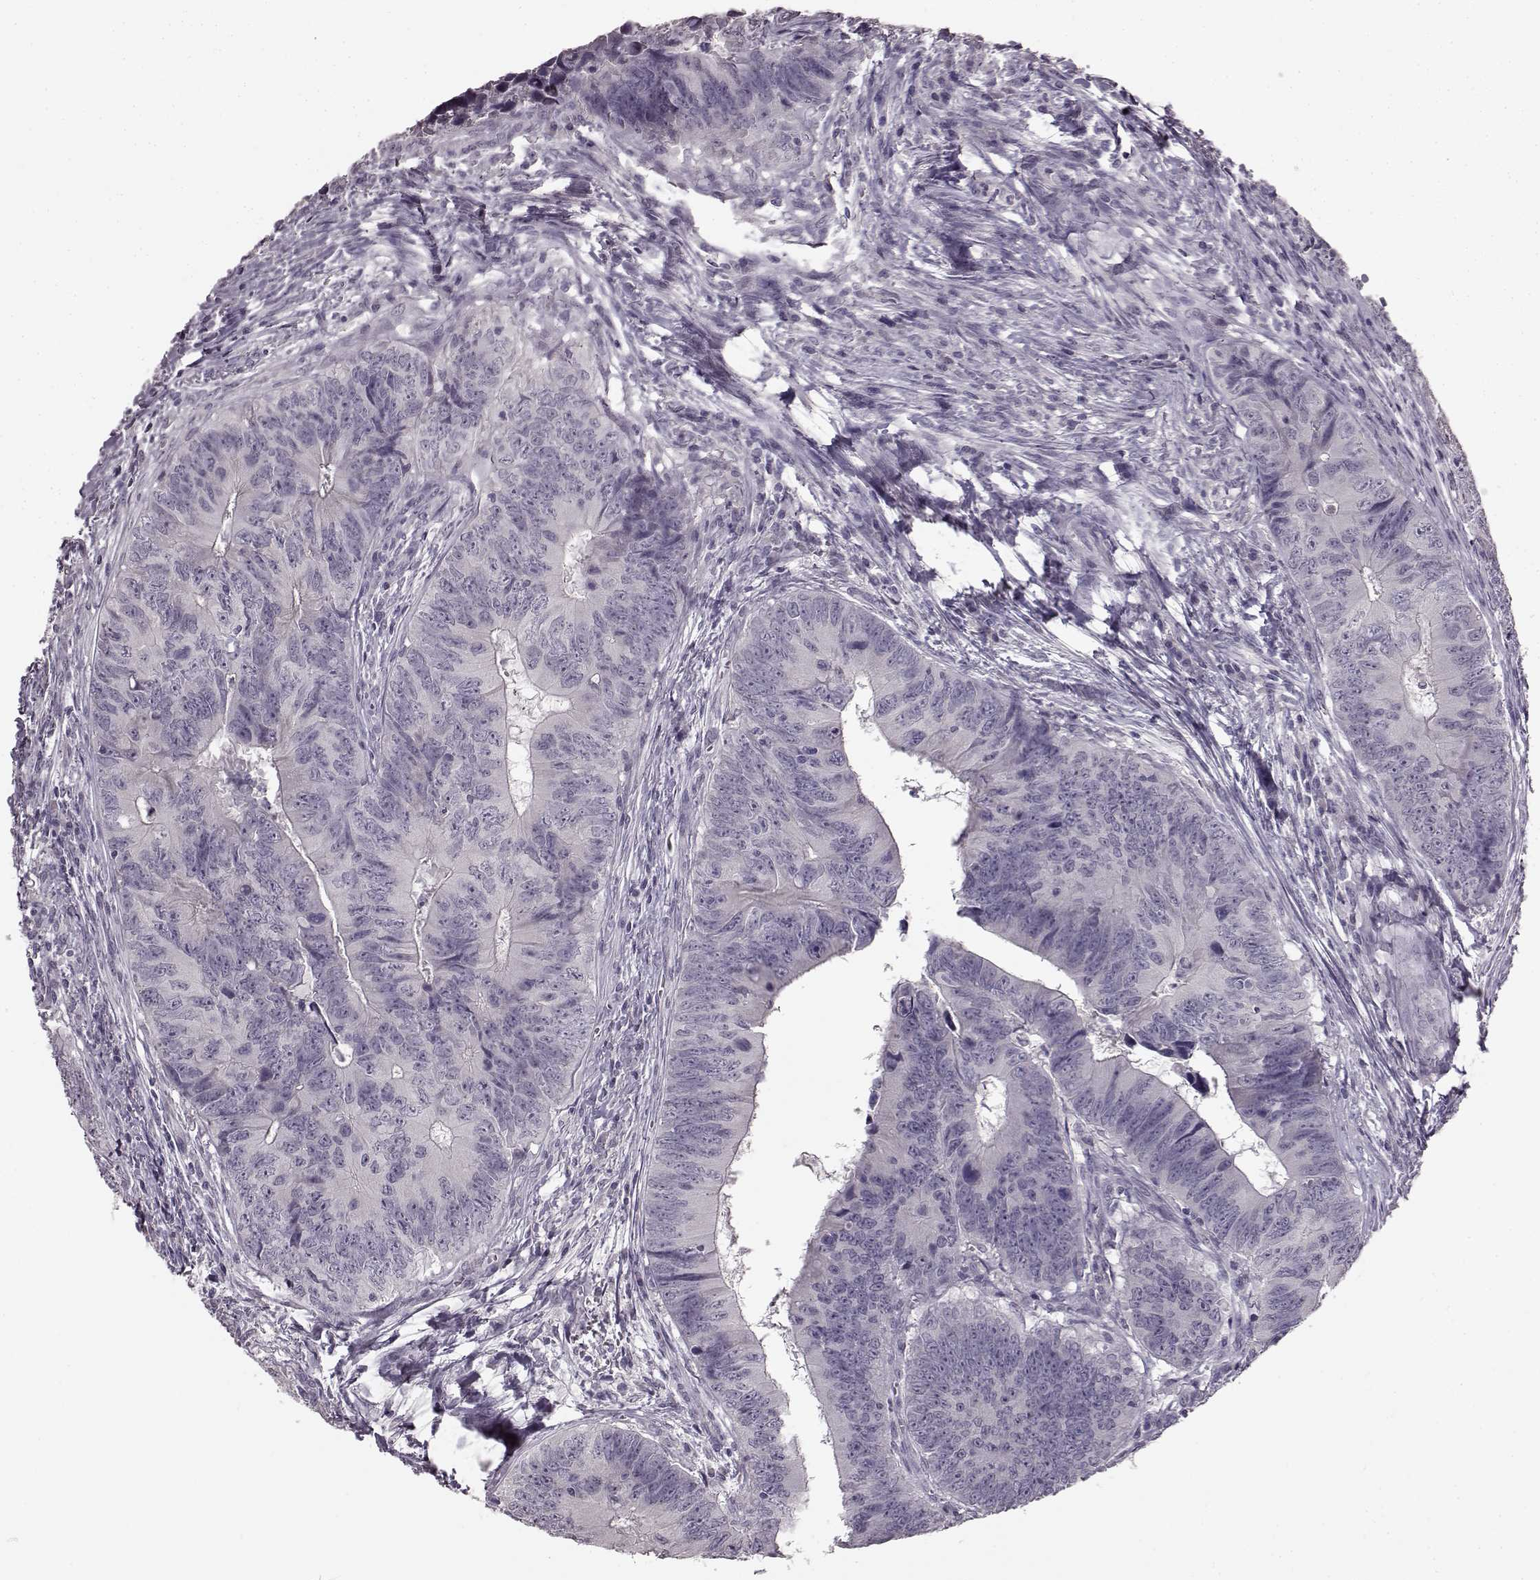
{"staining": {"intensity": "negative", "quantity": "none", "location": "none"}, "tissue": "colorectal cancer", "cell_type": "Tumor cells", "image_type": "cancer", "snomed": [{"axis": "morphology", "description": "Adenocarcinoma, NOS"}, {"axis": "topography", "description": "Colon"}], "caption": "DAB (3,3'-diaminobenzidine) immunohistochemical staining of colorectal cancer exhibits no significant staining in tumor cells.", "gene": "LHB", "patient": {"sex": "female", "age": 82}}